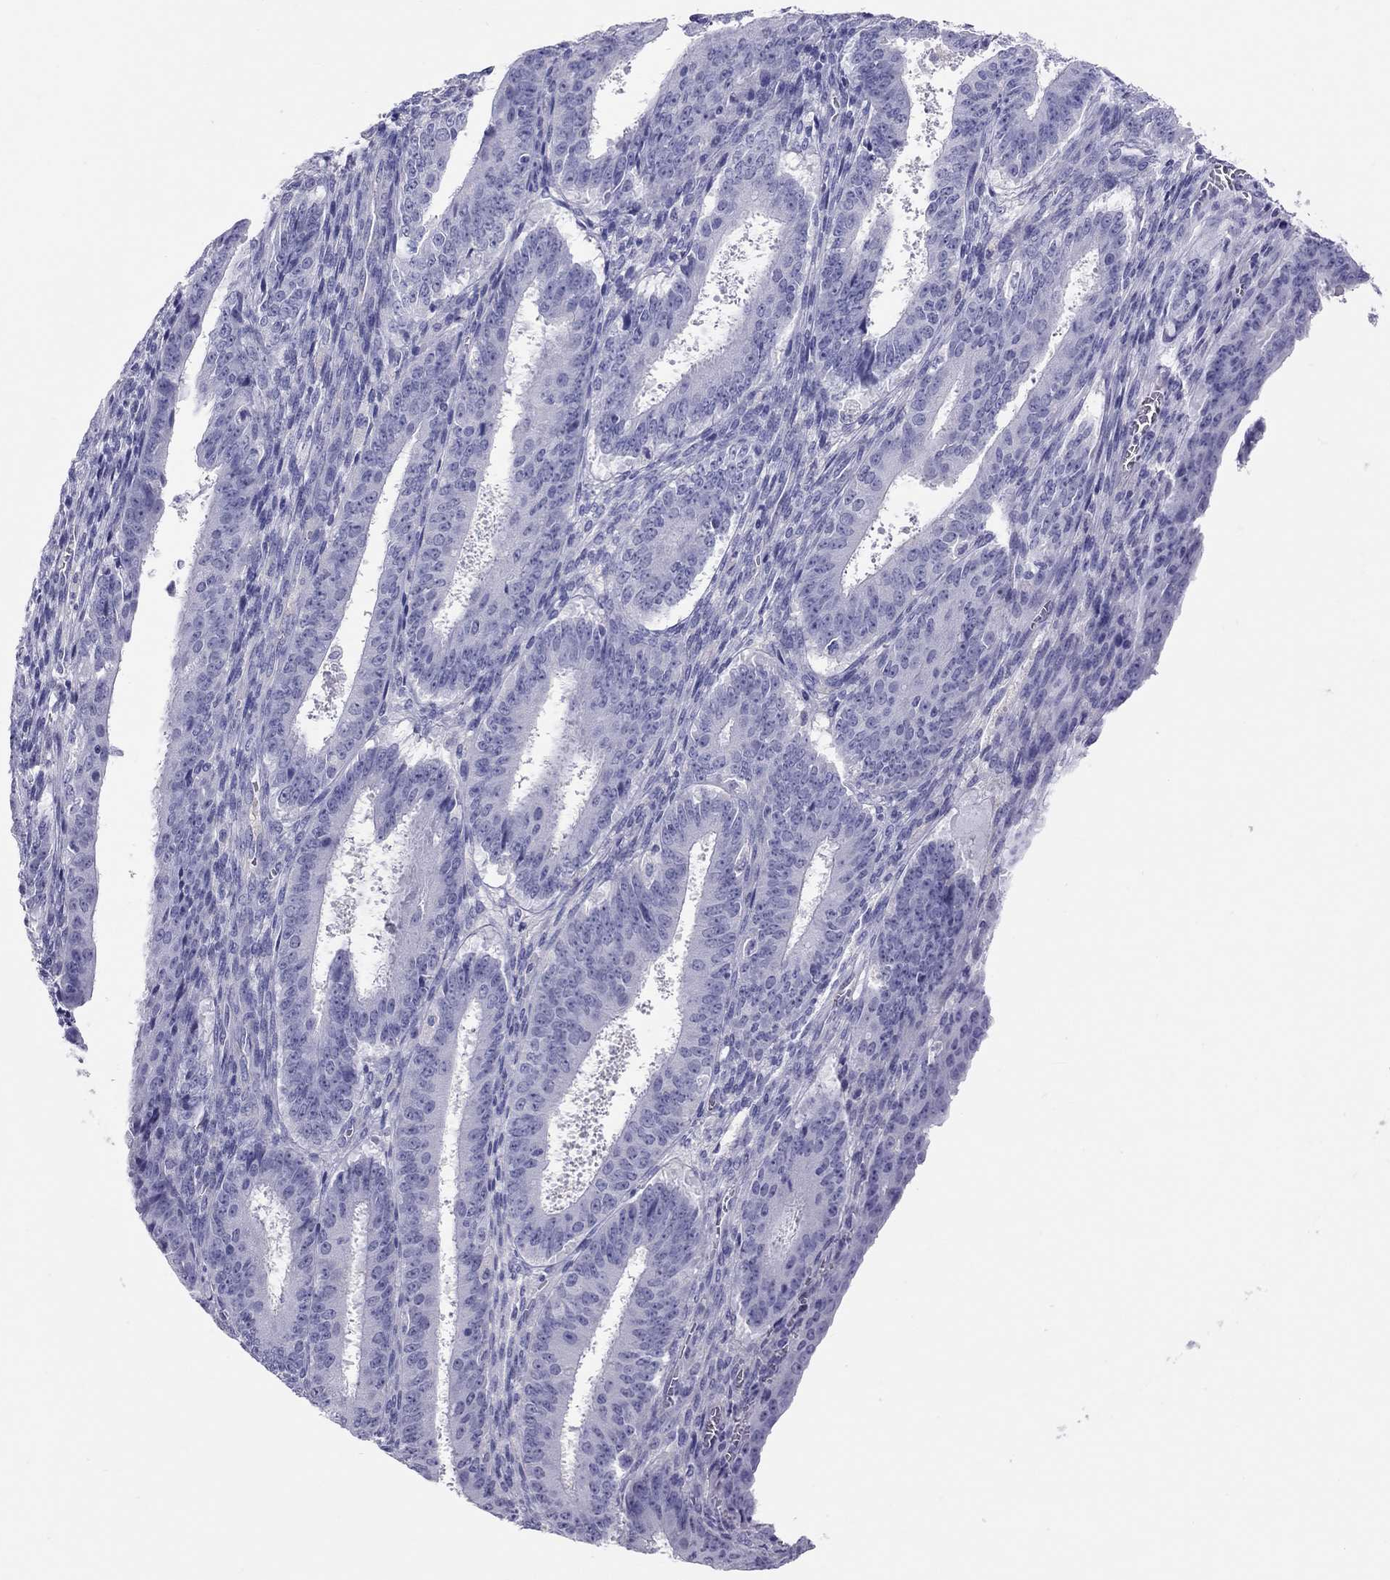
{"staining": {"intensity": "negative", "quantity": "none", "location": "none"}, "tissue": "ovarian cancer", "cell_type": "Tumor cells", "image_type": "cancer", "snomed": [{"axis": "morphology", "description": "Carcinoma, endometroid"}, {"axis": "topography", "description": "Ovary"}], "caption": "IHC micrograph of human ovarian endometroid carcinoma stained for a protein (brown), which shows no staining in tumor cells.", "gene": "PSMB11", "patient": {"sex": "female", "age": 42}}